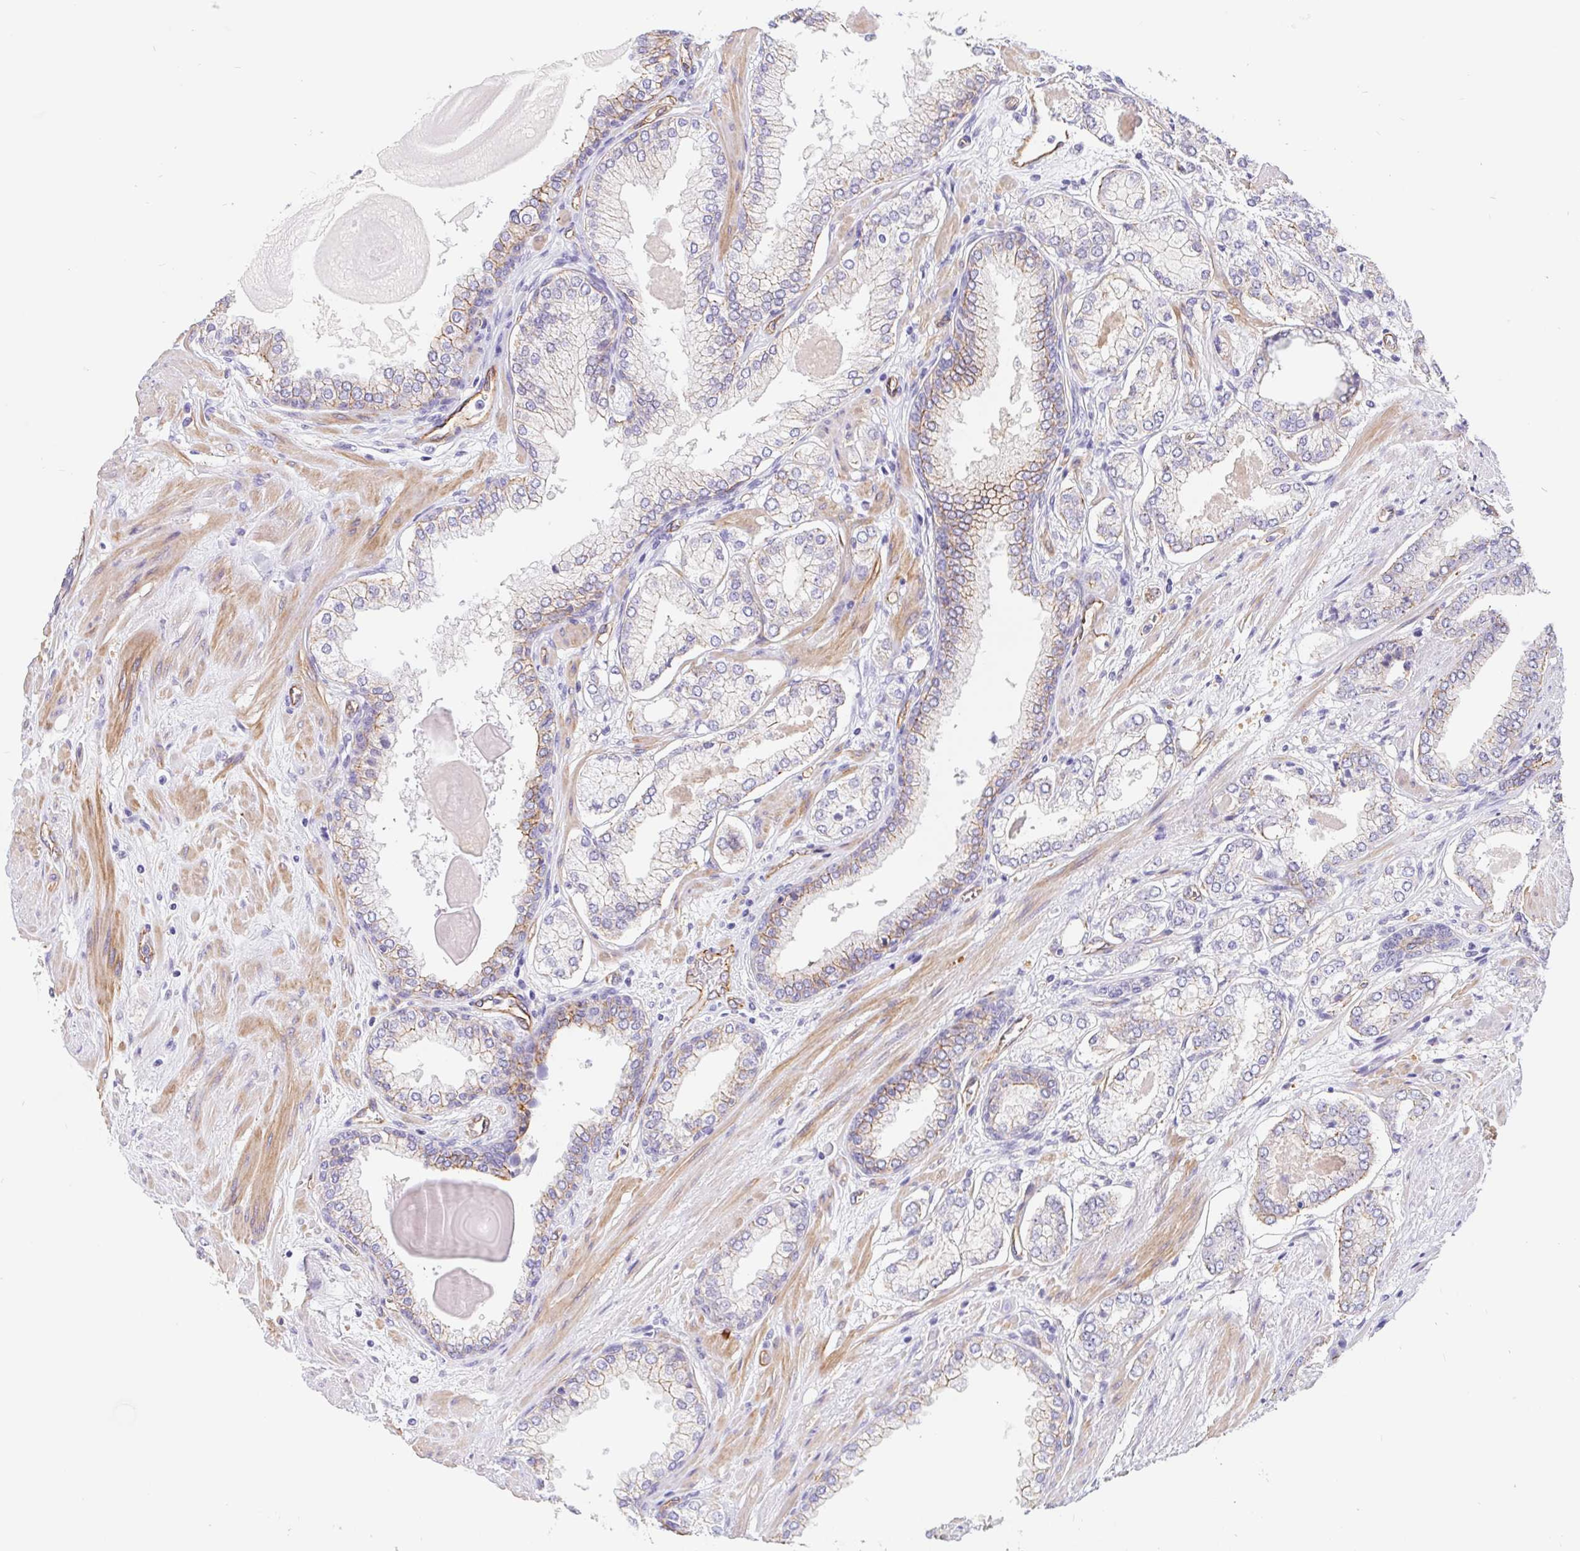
{"staining": {"intensity": "negative", "quantity": "none", "location": "none"}, "tissue": "prostate cancer", "cell_type": "Tumor cells", "image_type": "cancer", "snomed": [{"axis": "morphology", "description": "Adenocarcinoma, Low grade"}, {"axis": "topography", "description": "Prostate"}], "caption": "Immunohistochemistry of human prostate low-grade adenocarcinoma shows no expression in tumor cells. (Stains: DAB (3,3'-diaminobenzidine) immunohistochemistry (IHC) with hematoxylin counter stain, Microscopy: brightfield microscopy at high magnification).", "gene": "LIMCH1", "patient": {"sex": "male", "age": 64}}